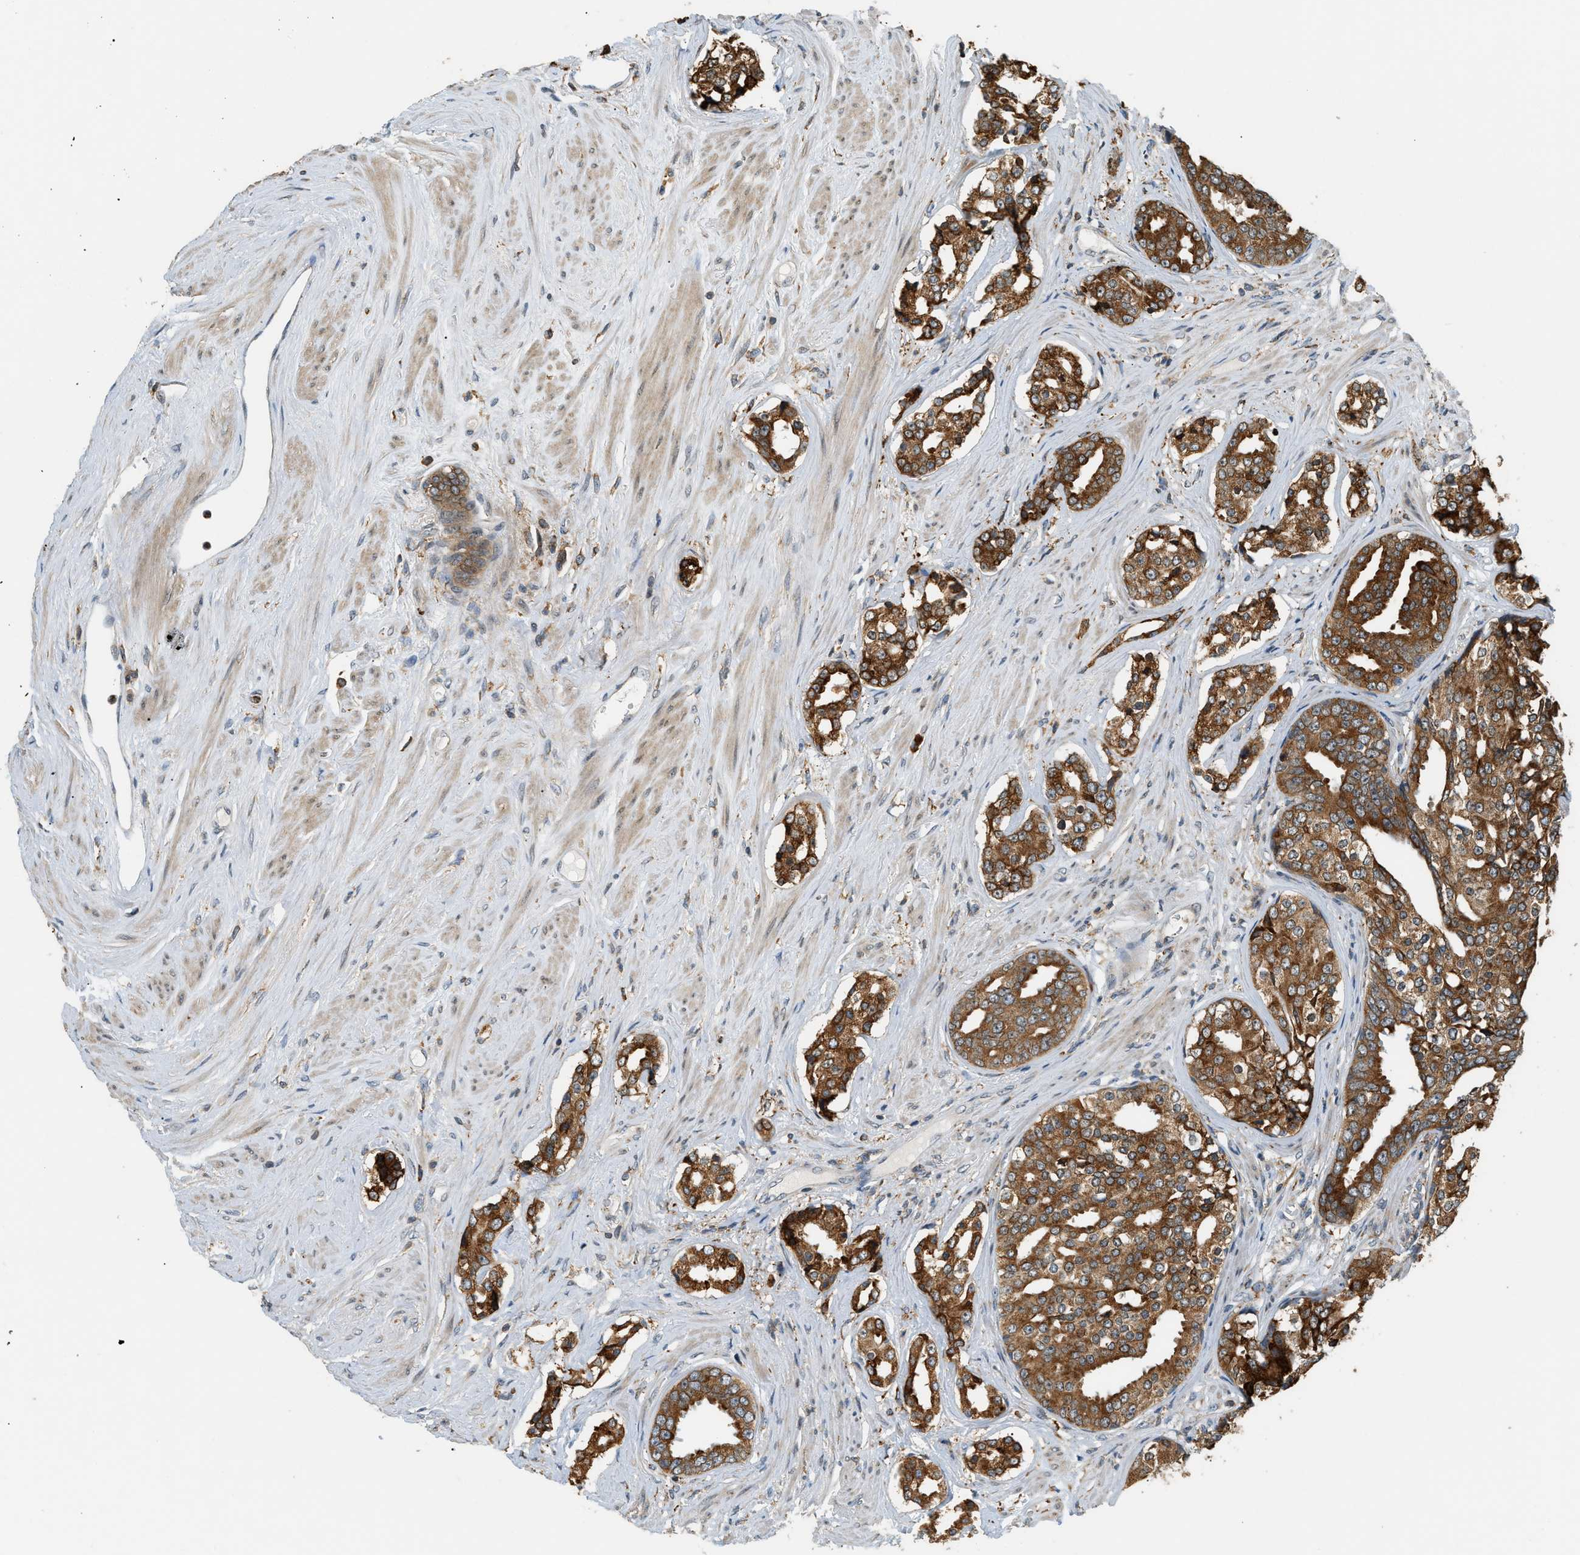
{"staining": {"intensity": "strong", "quantity": ">75%", "location": "cytoplasmic/membranous"}, "tissue": "prostate cancer", "cell_type": "Tumor cells", "image_type": "cancer", "snomed": [{"axis": "morphology", "description": "Adenocarcinoma, High grade"}, {"axis": "topography", "description": "Prostate"}], "caption": "Immunohistochemical staining of prostate cancer (high-grade adenocarcinoma) displays high levels of strong cytoplasmic/membranous positivity in about >75% of tumor cells. (DAB (3,3'-diaminobenzidine) = brown stain, brightfield microscopy at high magnification).", "gene": "SEMA4D", "patient": {"sex": "male", "age": 71}}